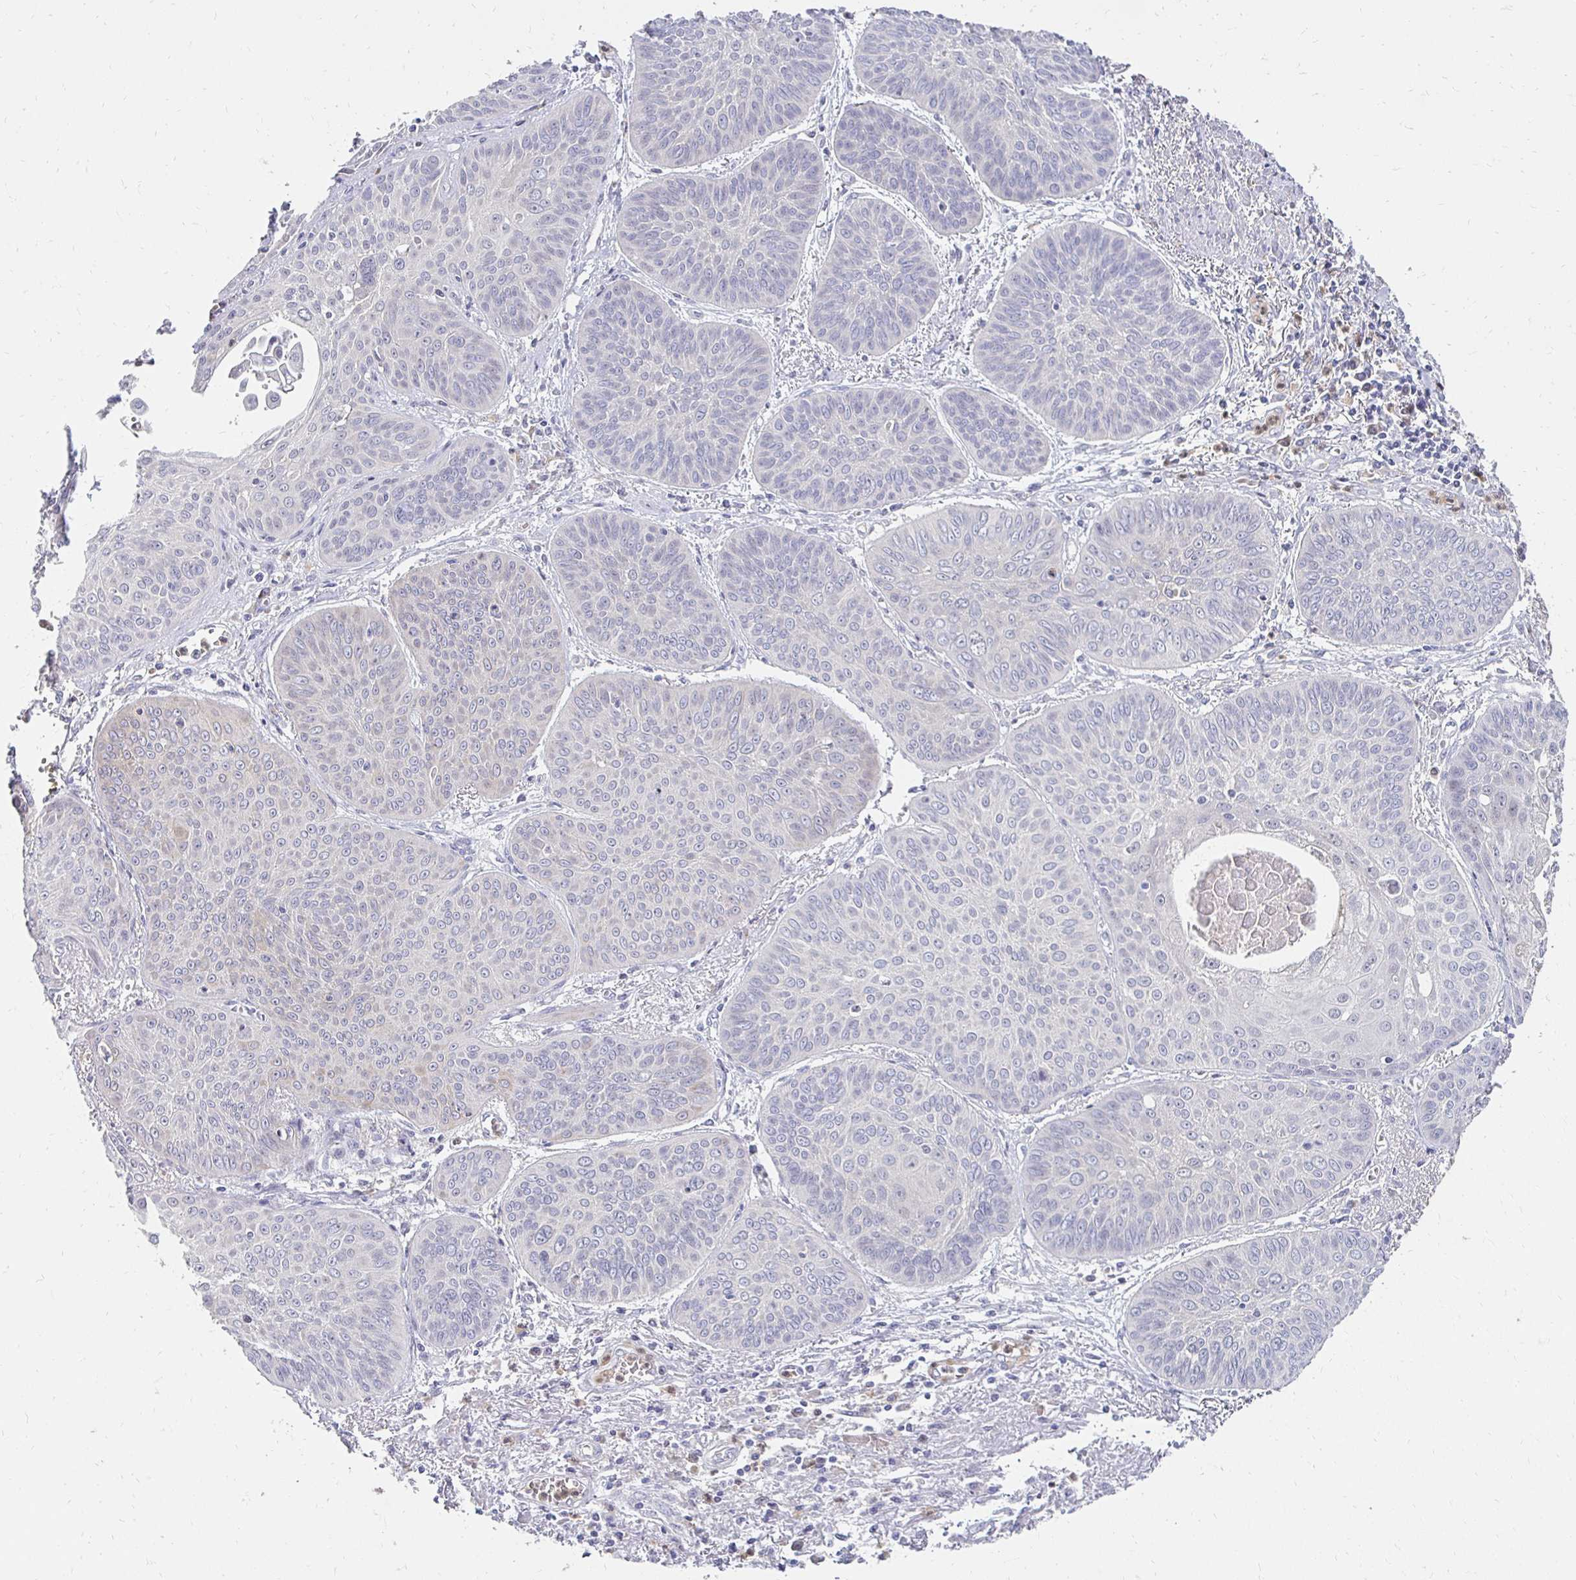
{"staining": {"intensity": "negative", "quantity": "none", "location": "none"}, "tissue": "lung cancer", "cell_type": "Tumor cells", "image_type": "cancer", "snomed": [{"axis": "morphology", "description": "Squamous cell carcinoma, NOS"}, {"axis": "topography", "description": "Lung"}], "caption": "Immunohistochemistry (IHC) of lung cancer (squamous cell carcinoma) displays no expression in tumor cells.", "gene": "PADI2", "patient": {"sex": "male", "age": 74}}